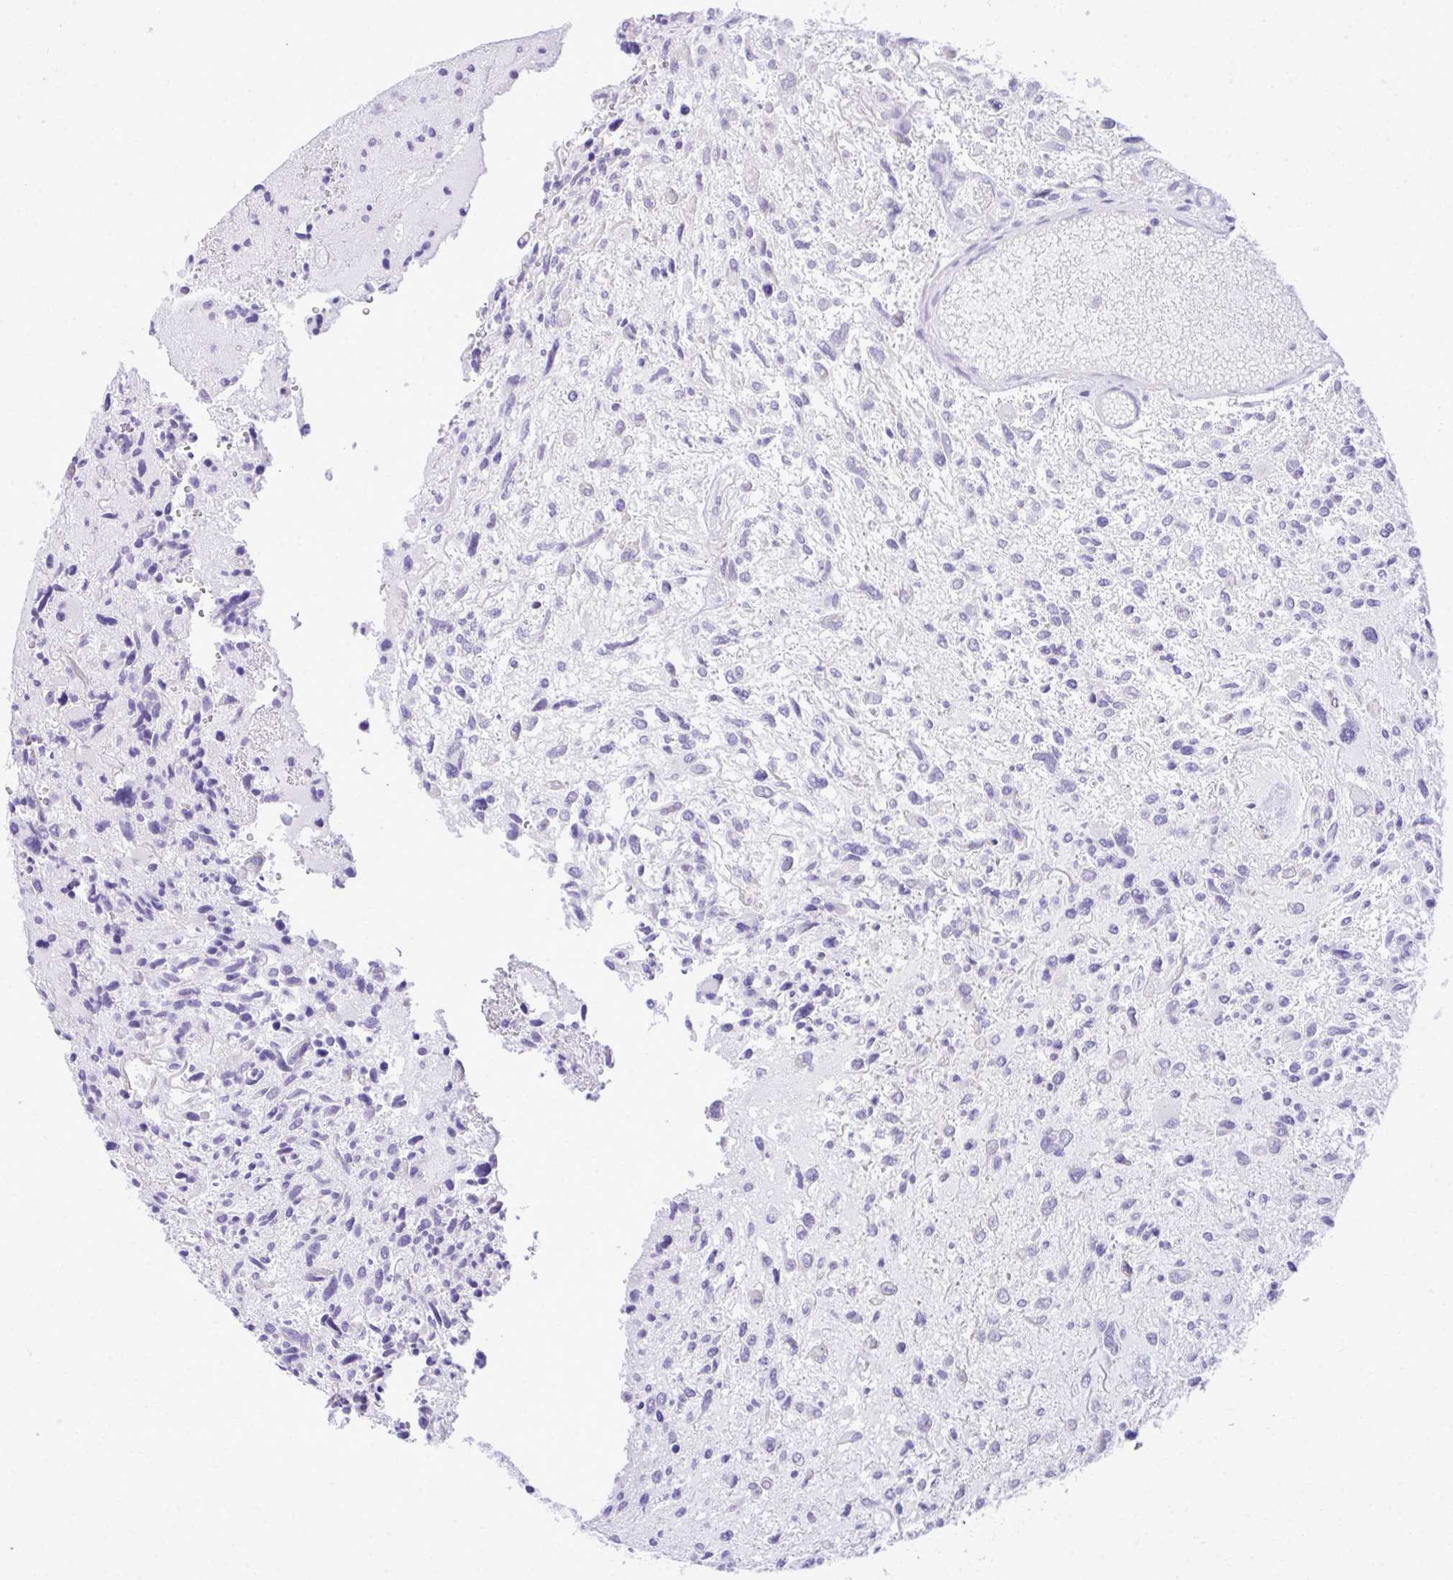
{"staining": {"intensity": "negative", "quantity": "none", "location": "none"}, "tissue": "glioma", "cell_type": "Tumor cells", "image_type": "cancer", "snomed": [{"axis": "morphology", "description": "Glioma, malignant, High grade"}, {"axis": "topography", "description": "Brain"}], "caption": "Tumor cells show no significant protein expression in malignant high-grade glioma.", "gene": "EID3", "patient": {"sex": "female", "age": 11}}